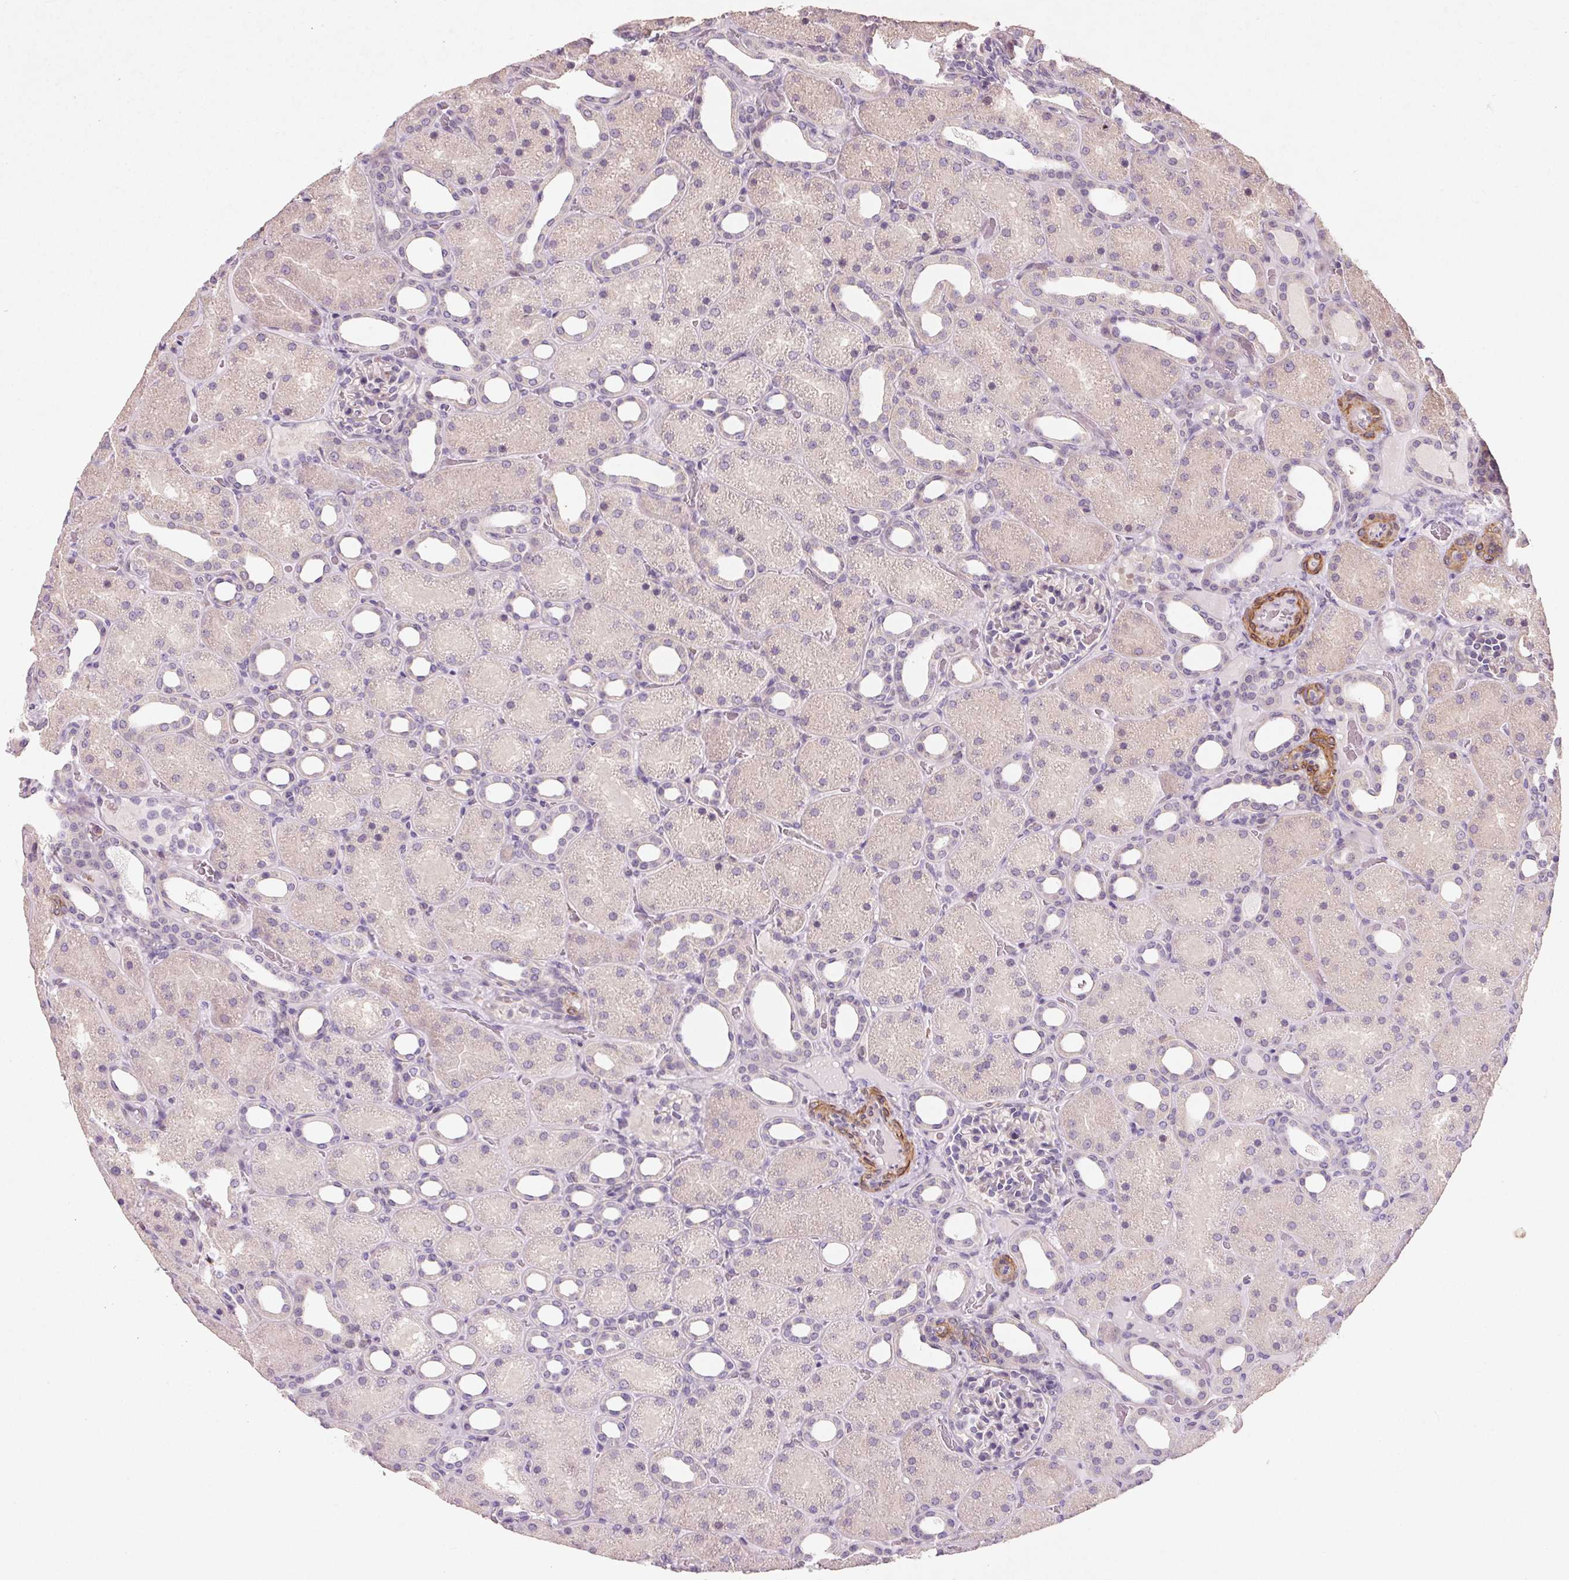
{"staining": {"intensity": "negative", "quantity": "none", "location": "none"}, "tissue": "kidney", "cell_type": "Cells in glomeruli", "image_type": "normal", "snomed": [{"axis": "morphology", "description": "Normal tissue, NOS"}, {"axis": "topography", "description": "Kidney"}], "caption": "Human kidney stained for a protein using IHC reveals no positivity in cells in glomeruli.", "gene": "KCNK15", "patient": {"sex": "male", "age": 2}}